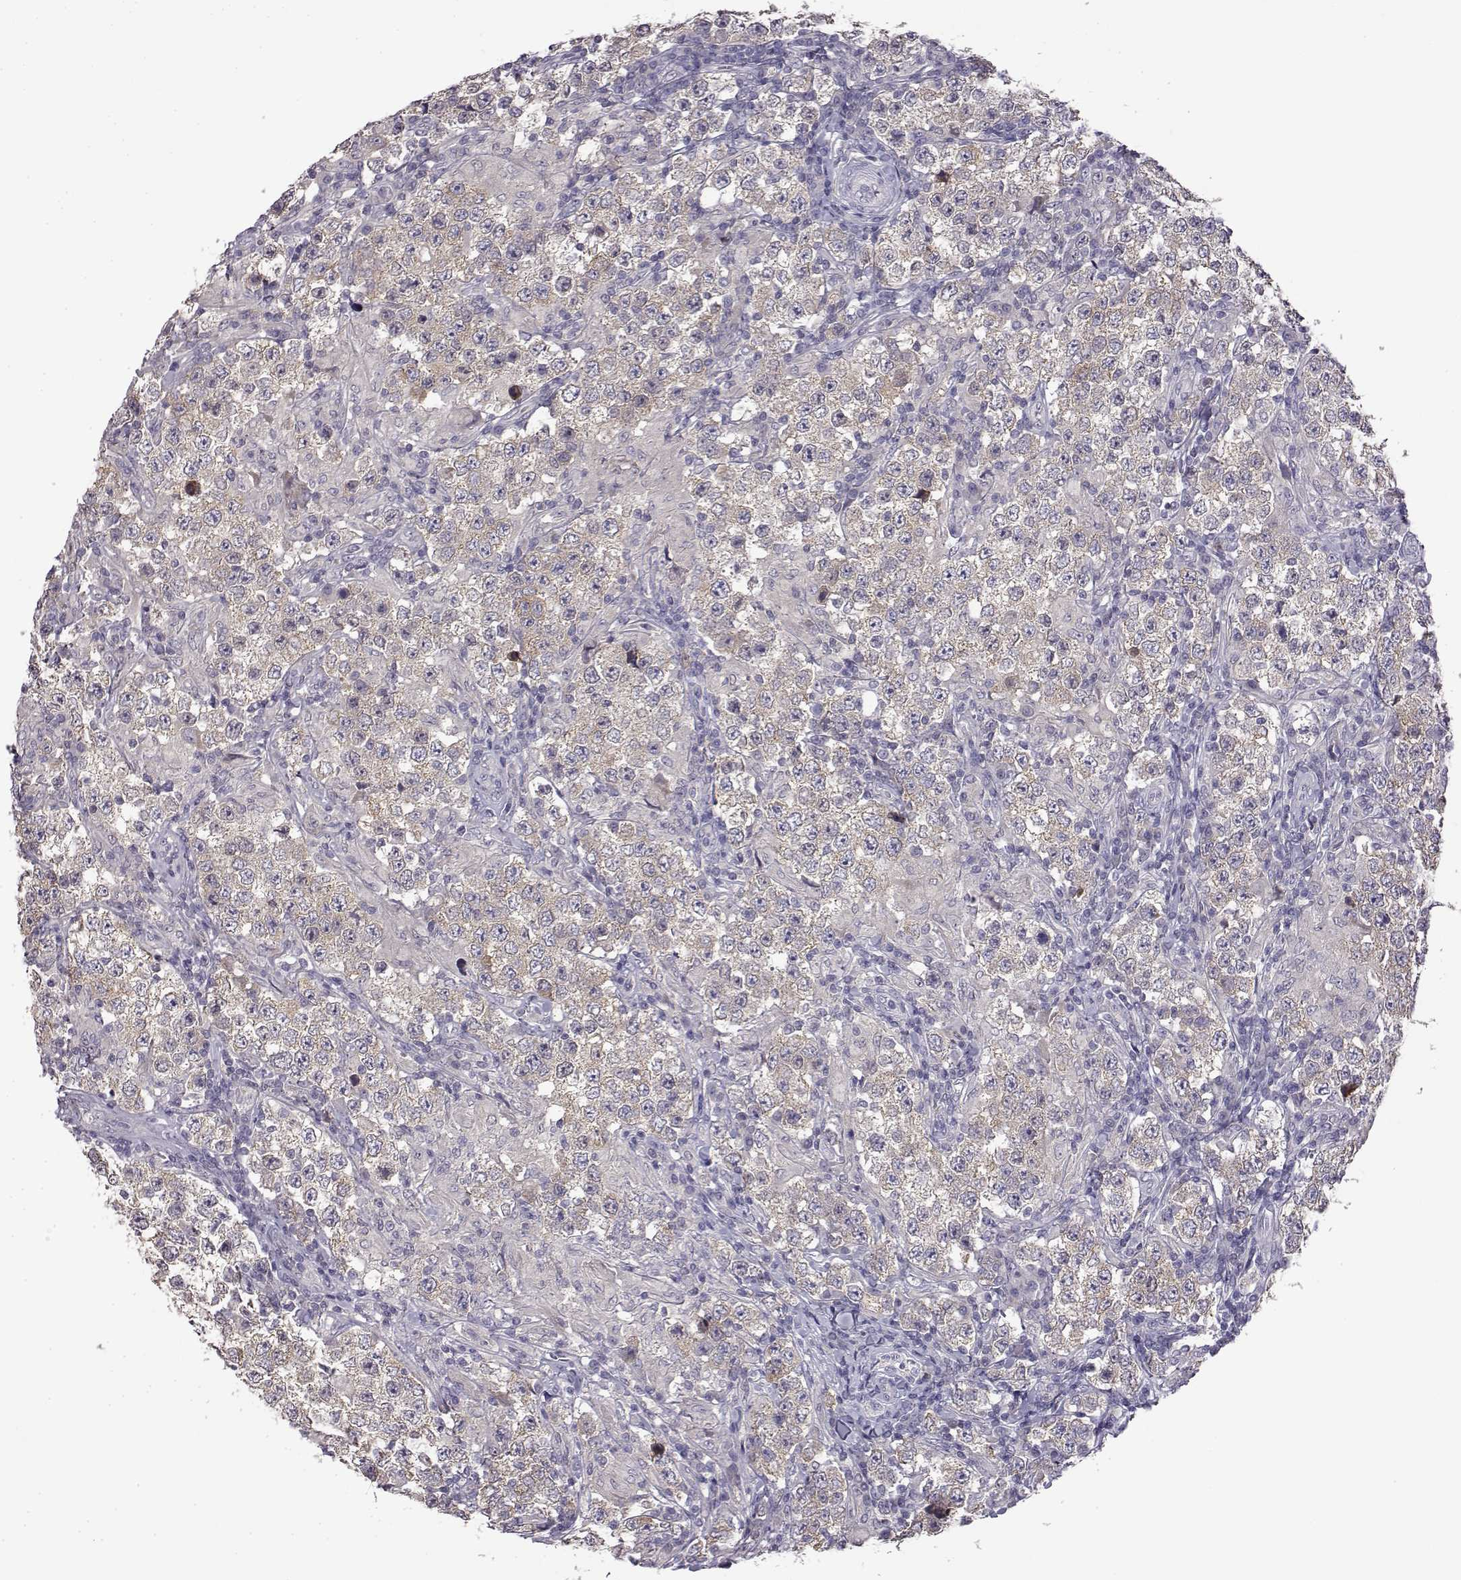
{"staining": {"intensity": "weak", "quantity": ">75%", "location": "cytoplasmic/membranous"}, "tissue": "testis cancer", "cell_type": "Tumor cells", "image_type": "cancer", "snomed": [{"axis": "morphology", "description": "Seminoma, NOS"}, {"axis": "morphology", "description": "Carcinoma, Embryonal, NOS"}, {"axis": "topography", "description": "Testis"}], "caption": "High-power microscopy captured an immunohistochemistry (IHC) micrograph of testis cancer, revealing weak cytoplasmic/membranous staining in about >75% of tumor cells.", "gene": "VGF", "patient": {"sex": "male", "age": 41}}